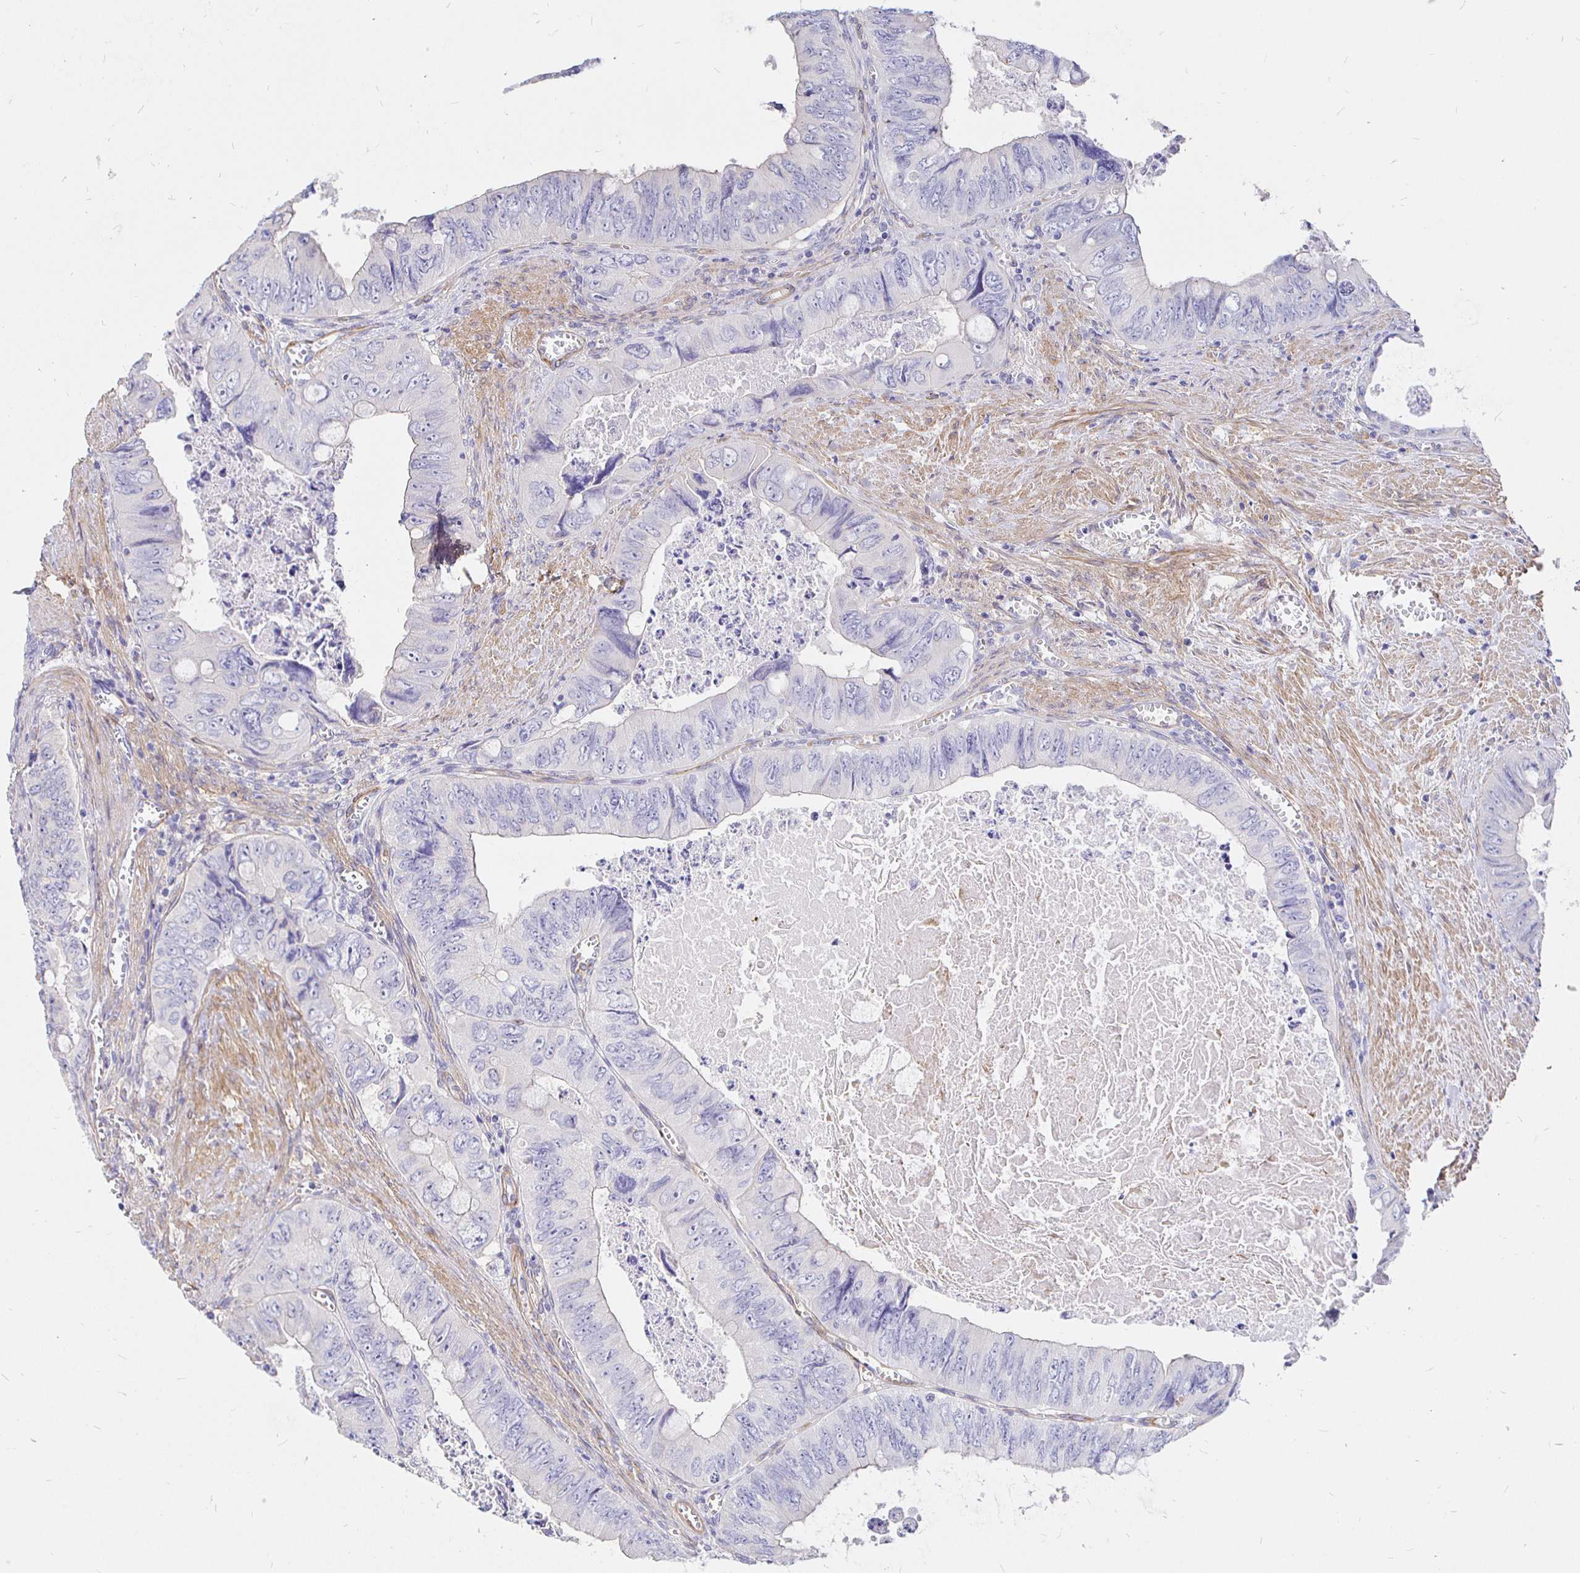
{"staining": {"intensity": "negative", "quantity": "none", "location": "none"}, "tissue": "colorectal cancer", "cell_type": "Tumor cells", "image_type": "cancer", "snomed": [{"axis": "morphology", "description": "Adenocarcinoma, NOS"}, {"axis": "topography", "description": "Colon"}], "caption": "DAB (3,3'-diaminobenzidine) immunohistochemical staining of human colorectal cancer (adenocarcinoma) exhibits no significant staining in tumor cells.", "gene": "PALM2AKAP2", "patient": {"sex": "female", "age": 84}}